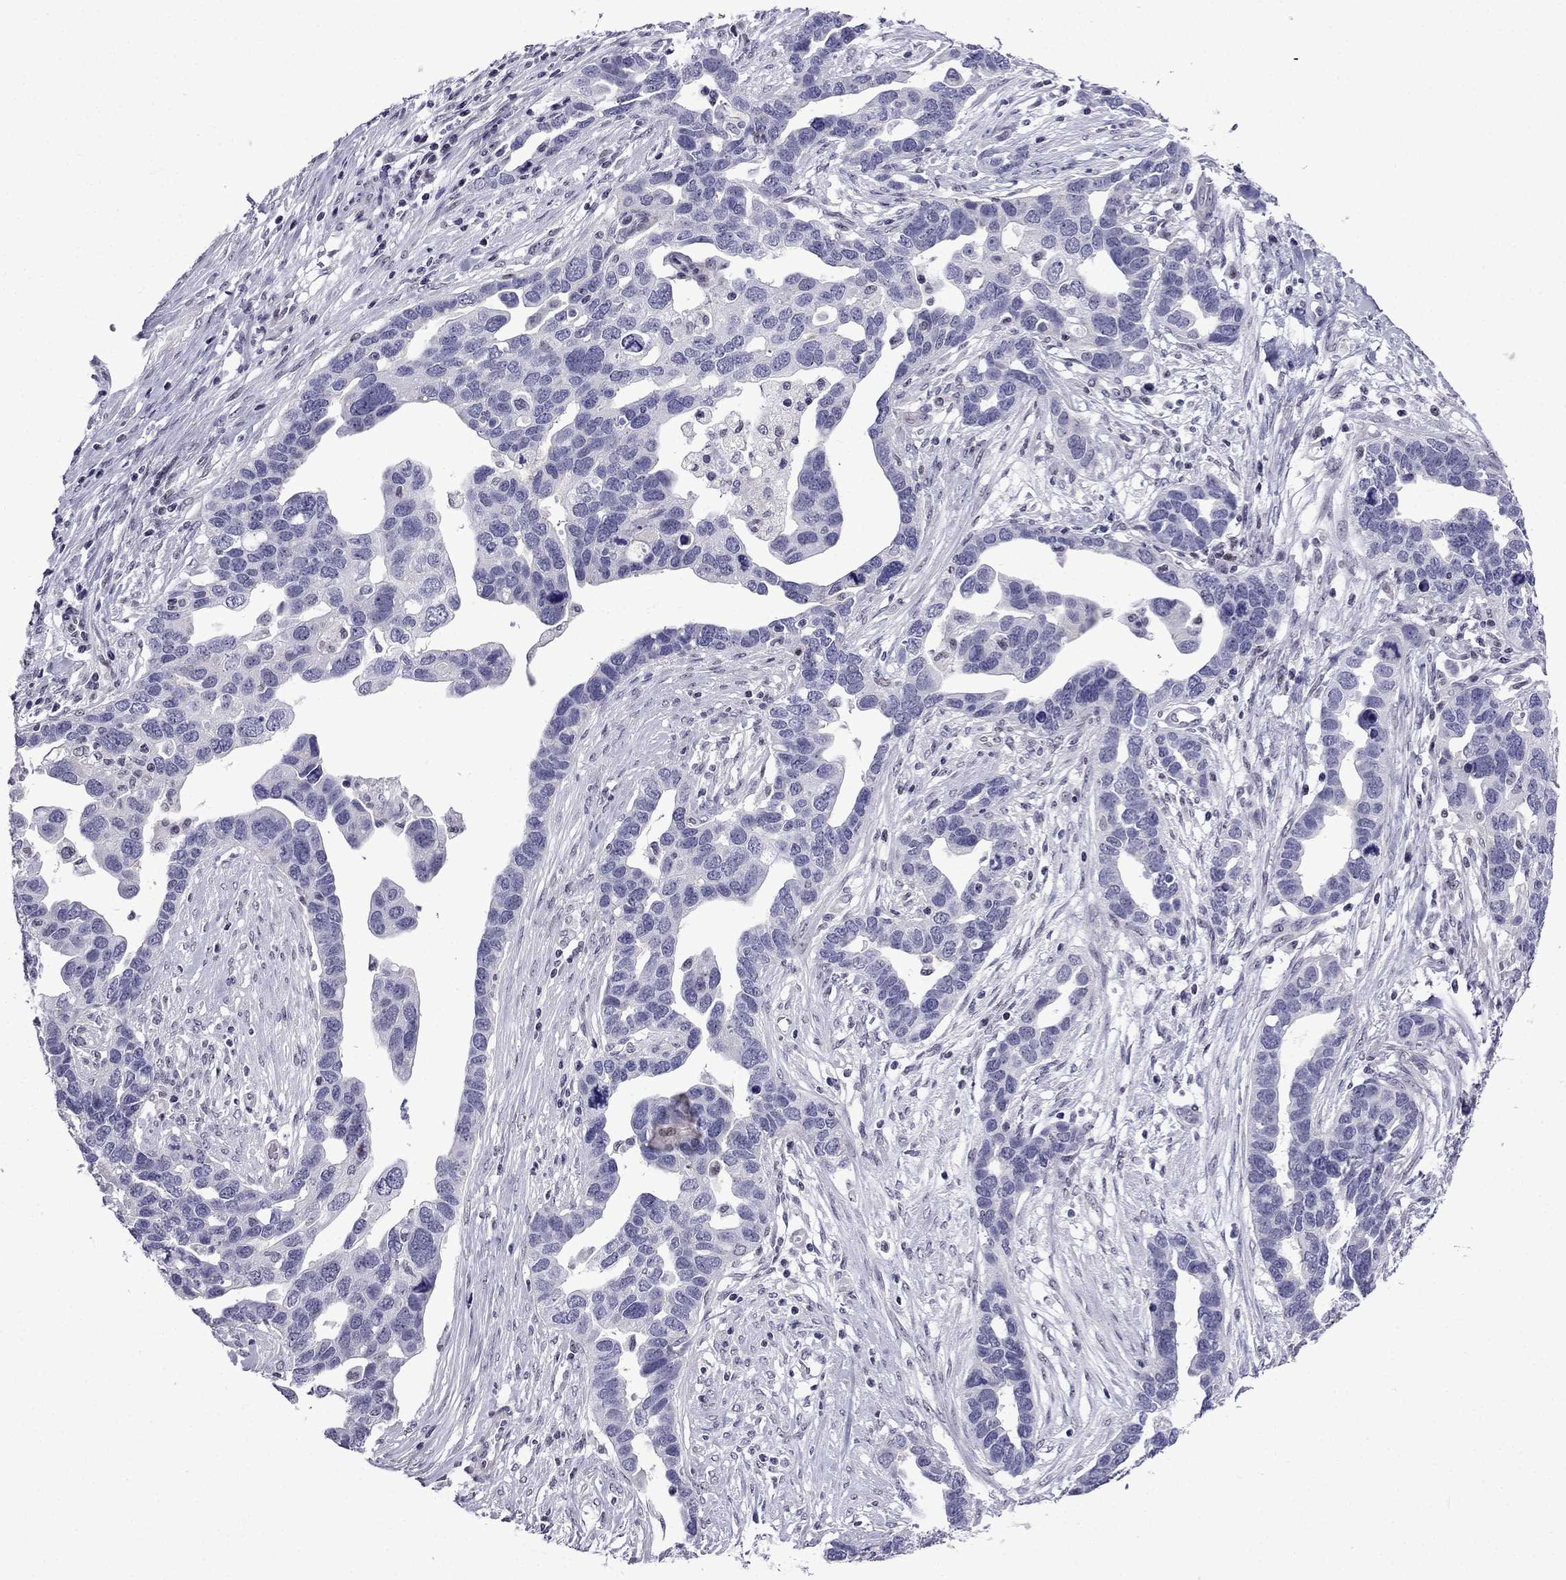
{"staining": {"intensity": "negative", "quantity": "none", "location": "none"}, "tissue": "ovarian cancer", "cell_type": "Tumor cells", "image_type": "cancer", "snomed": [{"axis": "morphology", "description": "Cystadenocarcinoma, serous, NOS"}, {"axis": "topography", "description": "Ovary"}], "caption": "A high-resolution micrograph shows immunohistochemistry staining of ovarian serous cystadenocarcinoma, which exhibits no significant expression in tumor cells.", "gene": "POM121L12", "patient": {"sex": "female", "age": 54}}